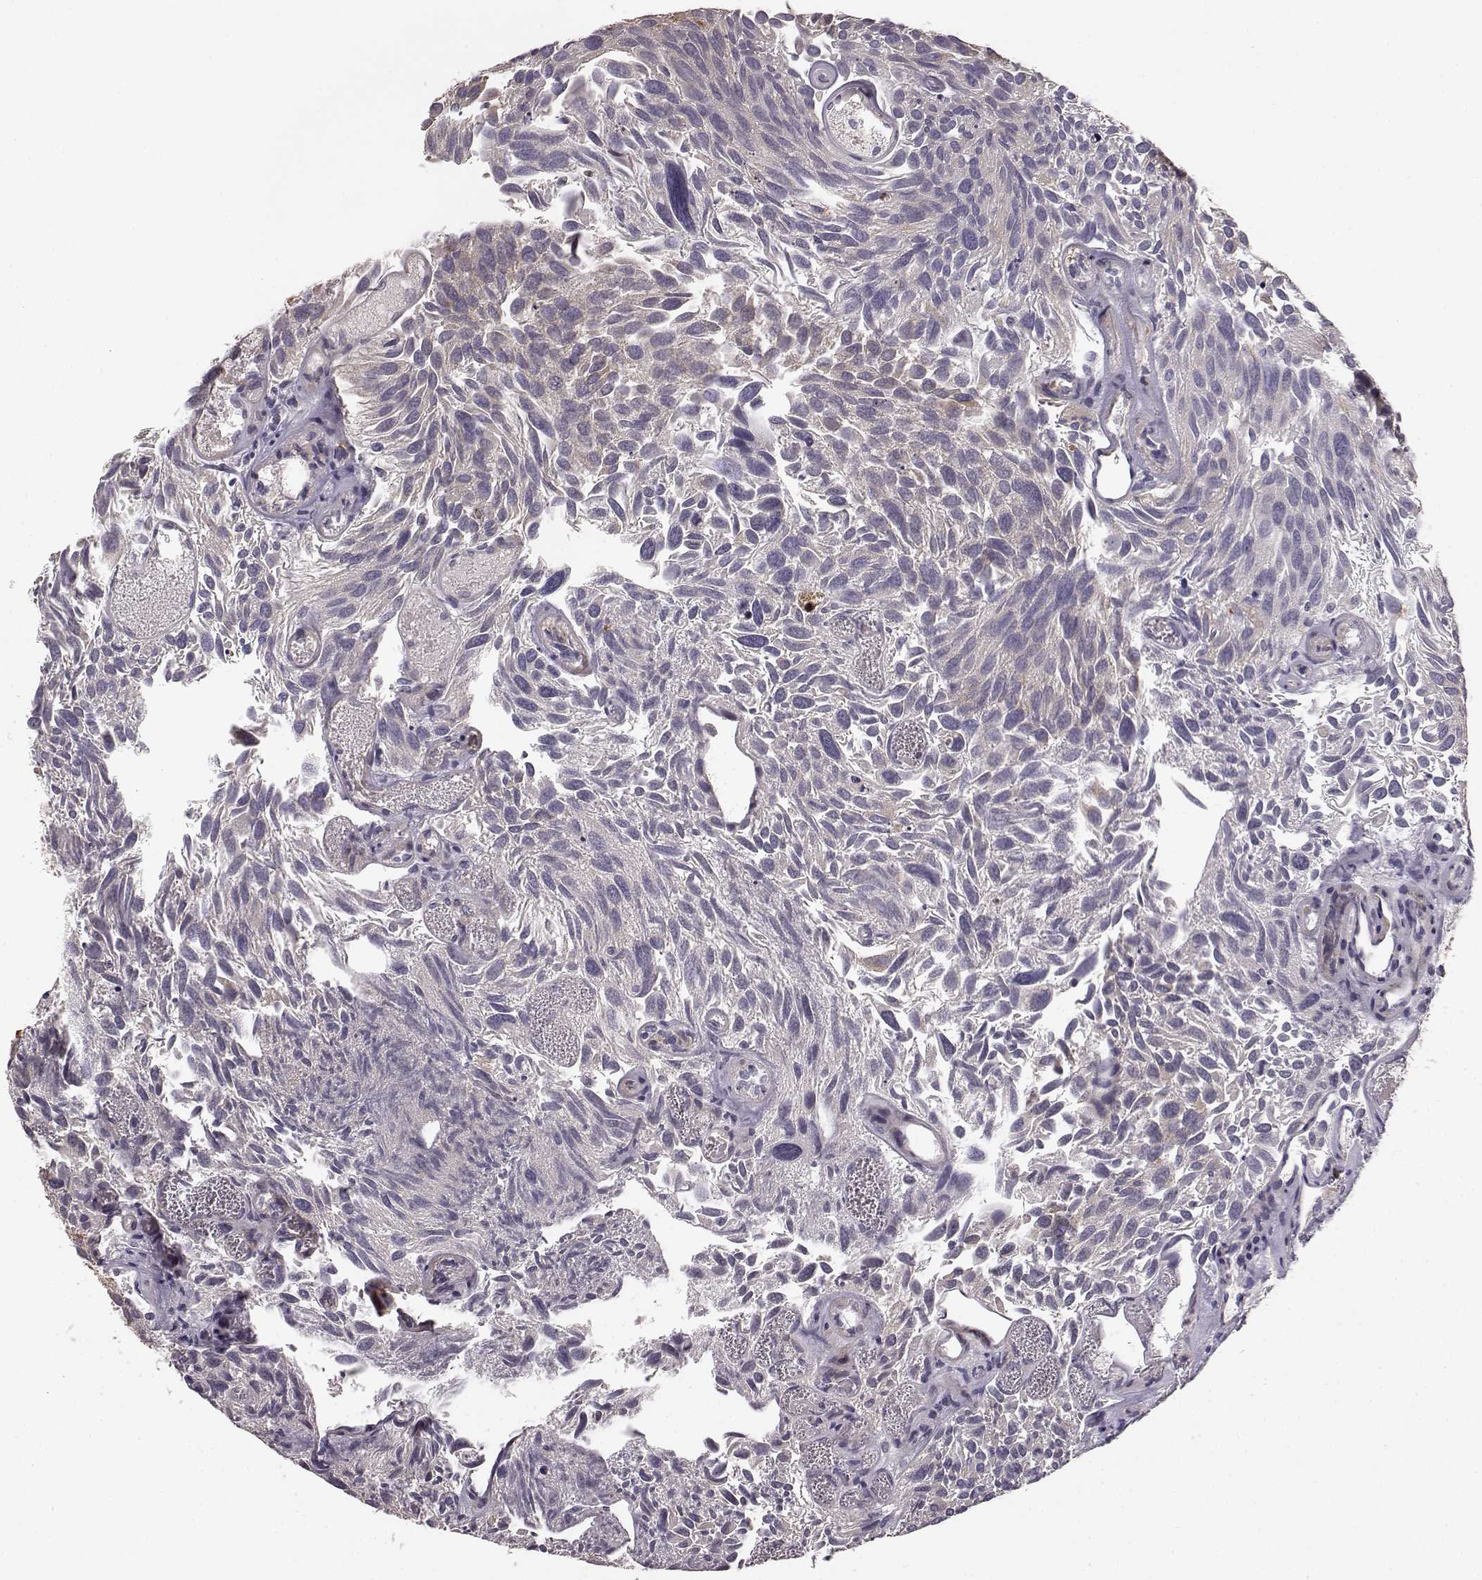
{"staining": {"intensity": "moderate", "quantity": "<25%", "location": "cytoplasmic/membranous"}, "tissue": "urothelial cancer", "cell_type": "Tumor cells", "image_type": "cancer", "snomed": [{"axis": "morphology", "description": "Urothelial carcinoma, Low grade"}, {"axis": "topography", "description": "Urinary bladder"}], "caption": "A high-resolution histopathology image shows immunohistochemistry staining of urothelial cancer, which exhibits moderate cytoplasmic/membranous staining in approximately <25% of tumor cells.", "gene": "BACH2", "patient": {"sex": "female", "age": 69}}